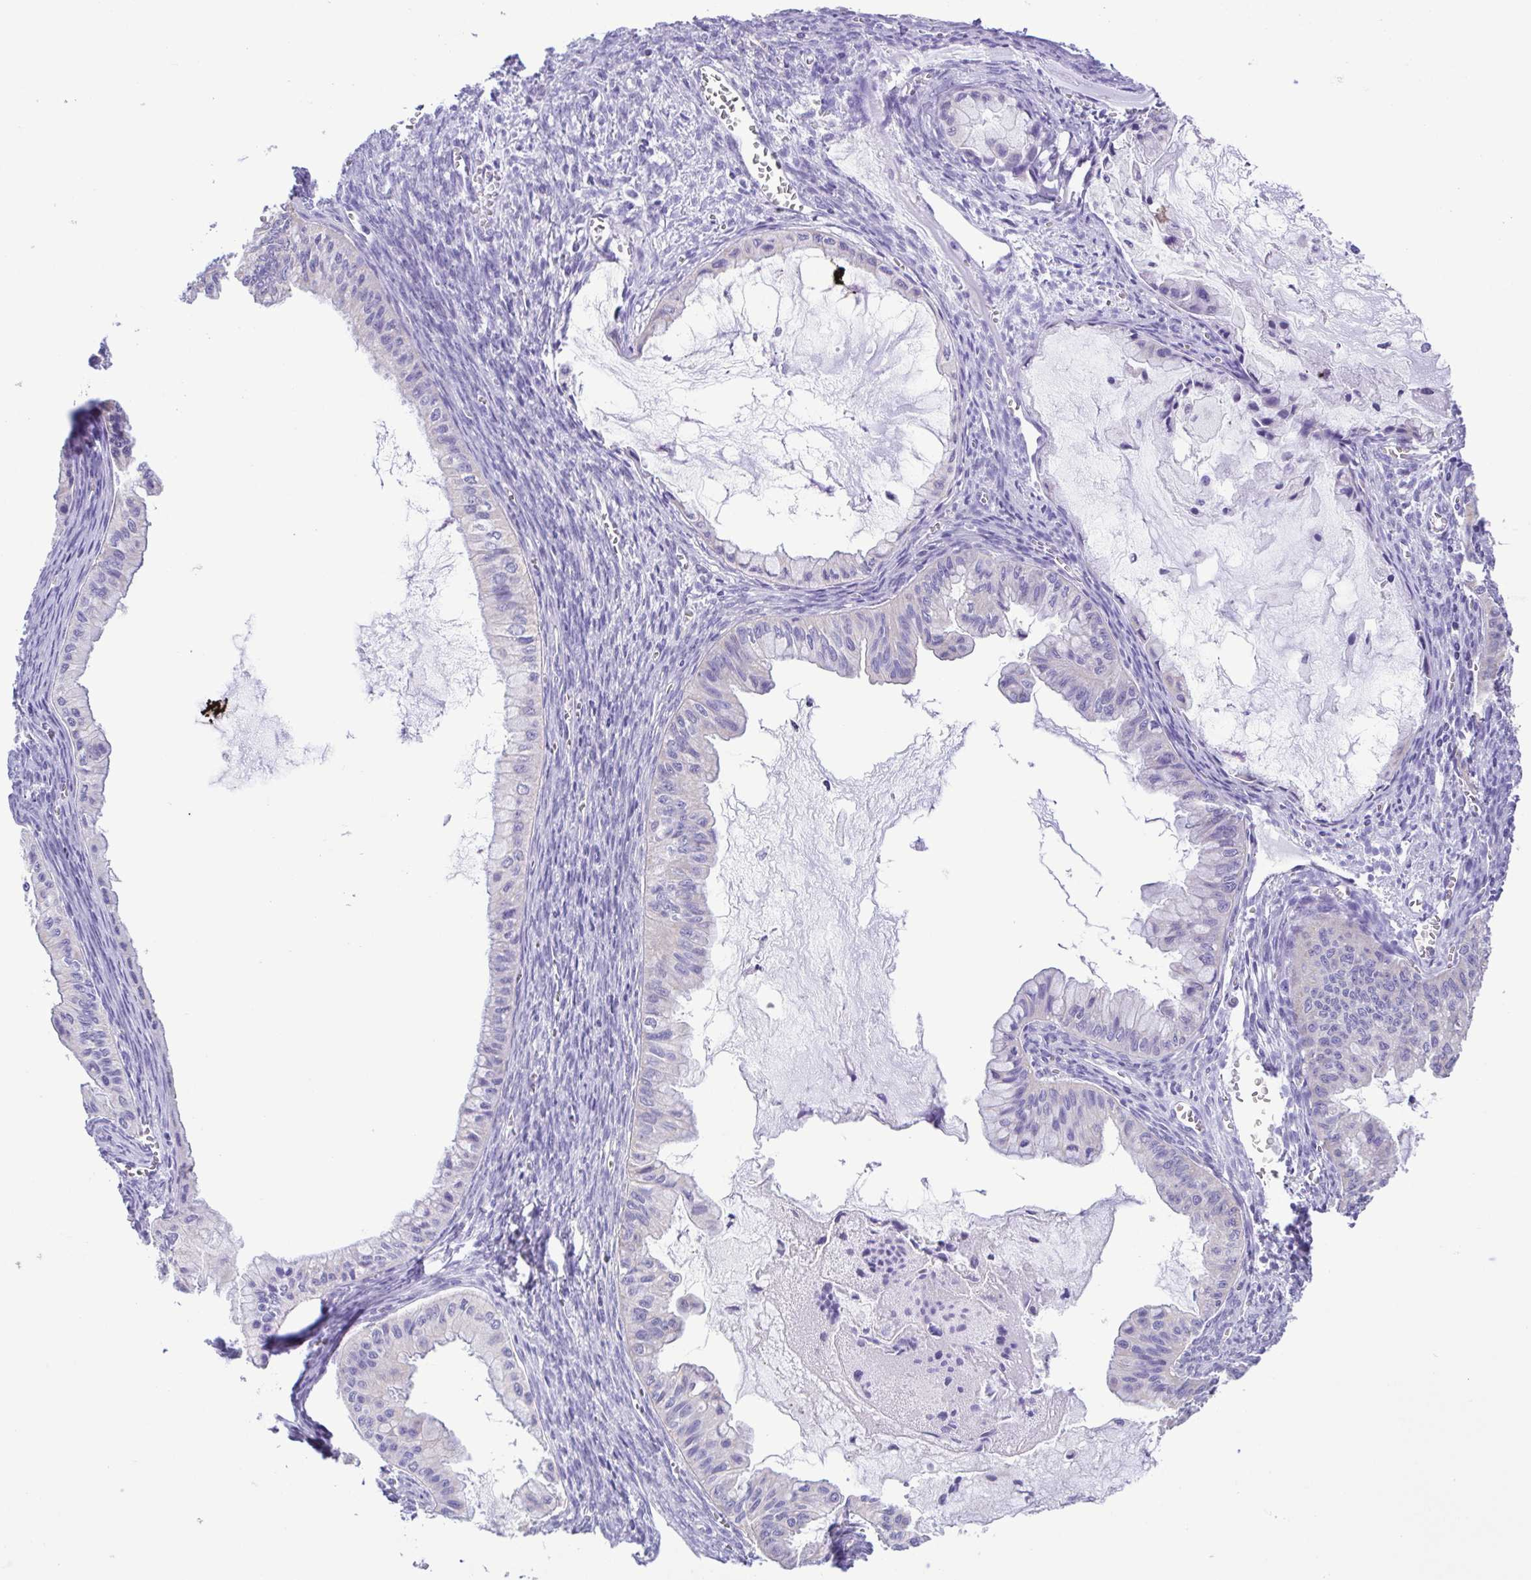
{"staining": {"intensity": "negative", "quantity": "none", "location": "none"}, "tissue": "ovarian cancer", "cell_type": "Tumor cells", "image_type": "cancer", "snomed": [{"axis": "morphology", "description": "Cystadenocarcinoma, mucinous, NOS"}, {"axis": "topography", "description": "Ovary"}], "caption": "High power microscopy photomicrograph of an immunohistochemistry (IHC) histopathology image of ovarian cancer (mucinous cystadenocarcinoma), revealing no significant positivity in tumor cells. (DAB IHC visualized using brightfield microscopy, high magnification).", "gene": "CD72", "patient": {"sex": "female", "age": 72}}